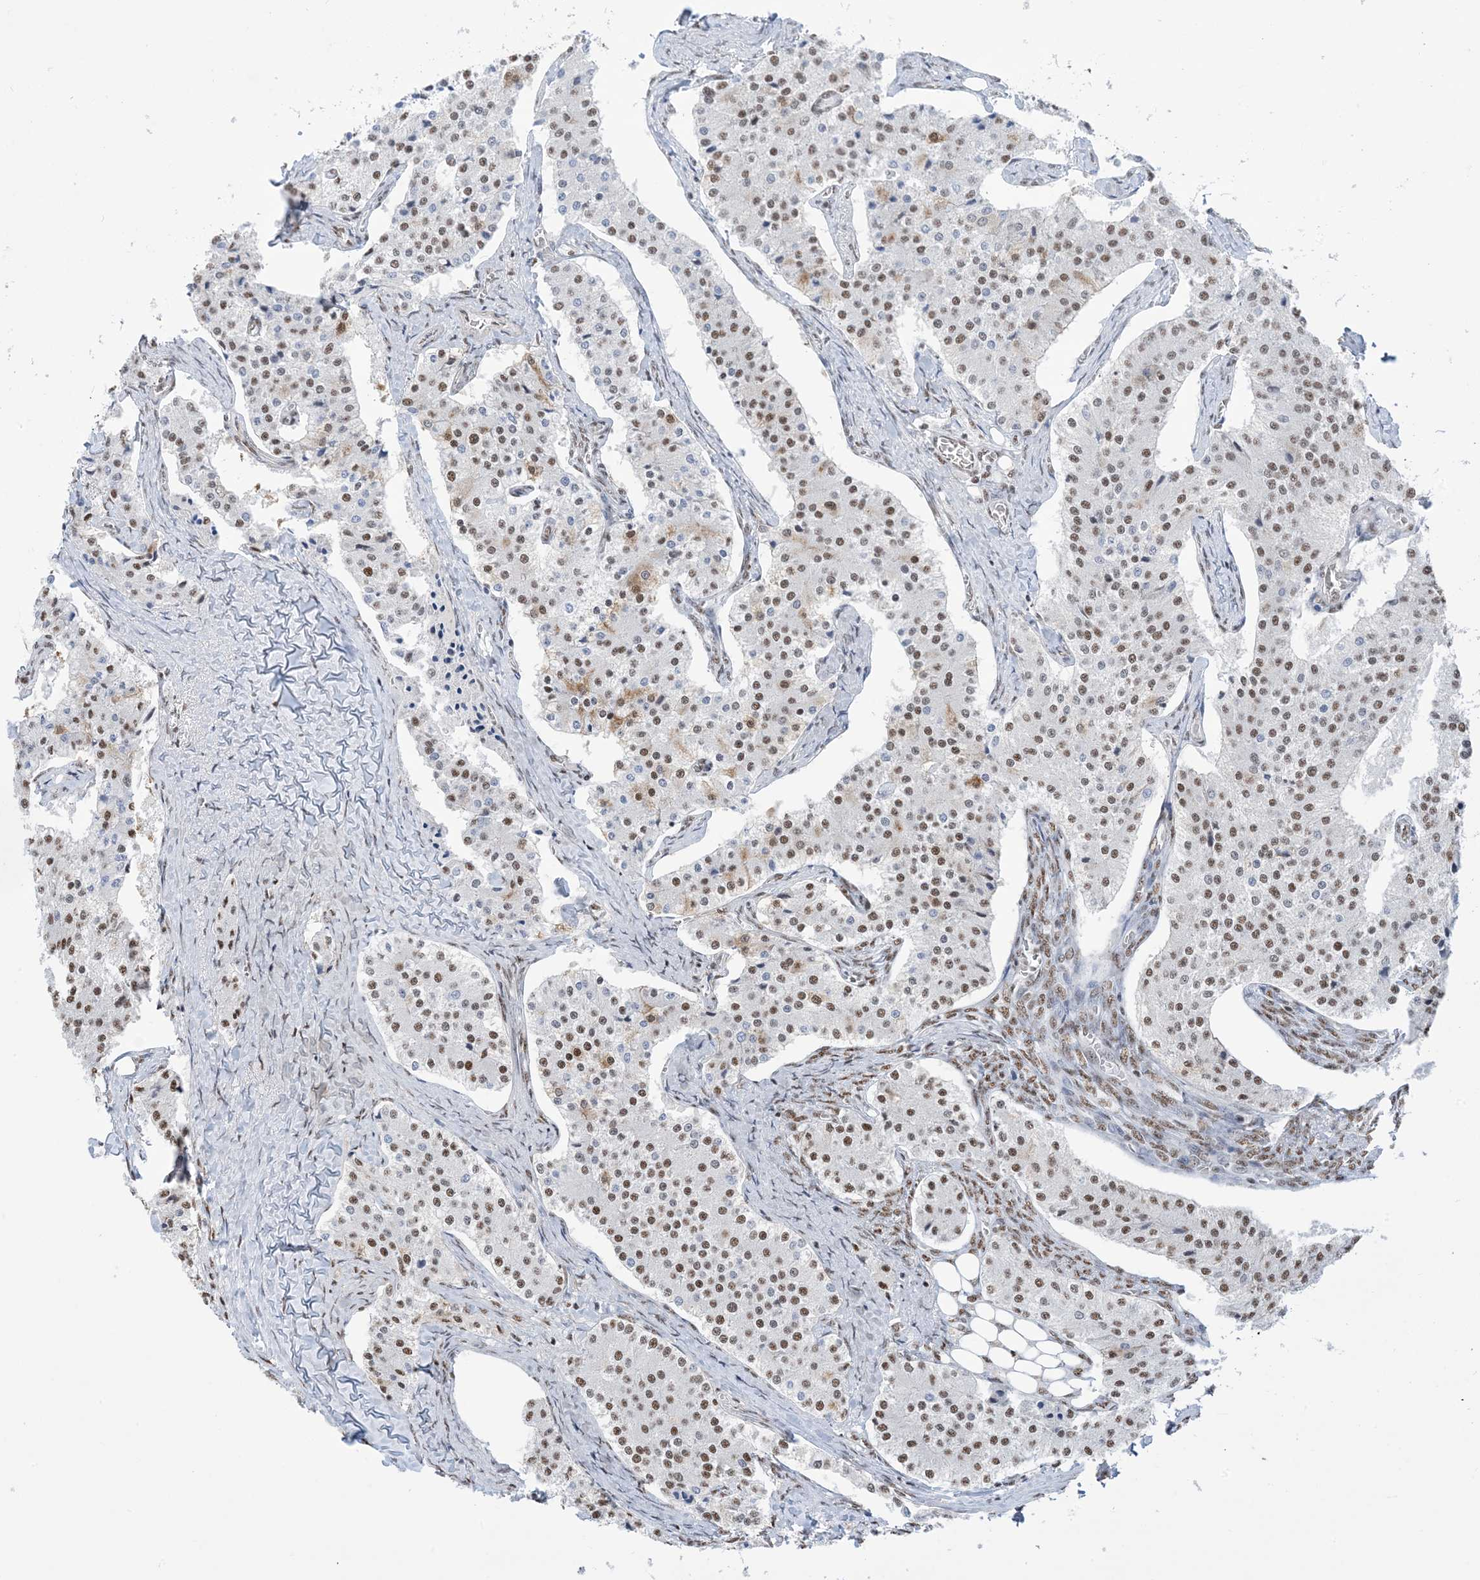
{"staining": {"intensity": "moderate", "quantity": "25%-75%", "location": "nuclear"}, "tissue": "carcinoid", "cell_type": "Tumor cells", "image_type": "cancer", "snomed": [{"axis": "morphology", "description": "Carcinoid, malignant, NOS"}, {"axis": "topography", "description": "Colon"}], "caption": "DAB (3,3'-diaminobenzidine) immunohistochemical staining of human carcinoid displays moderate nuclear protein staining in about 25%-75% of tumor cells.", "gene": "ZNF792", "patient": {"sex": "female", "age": 52}}